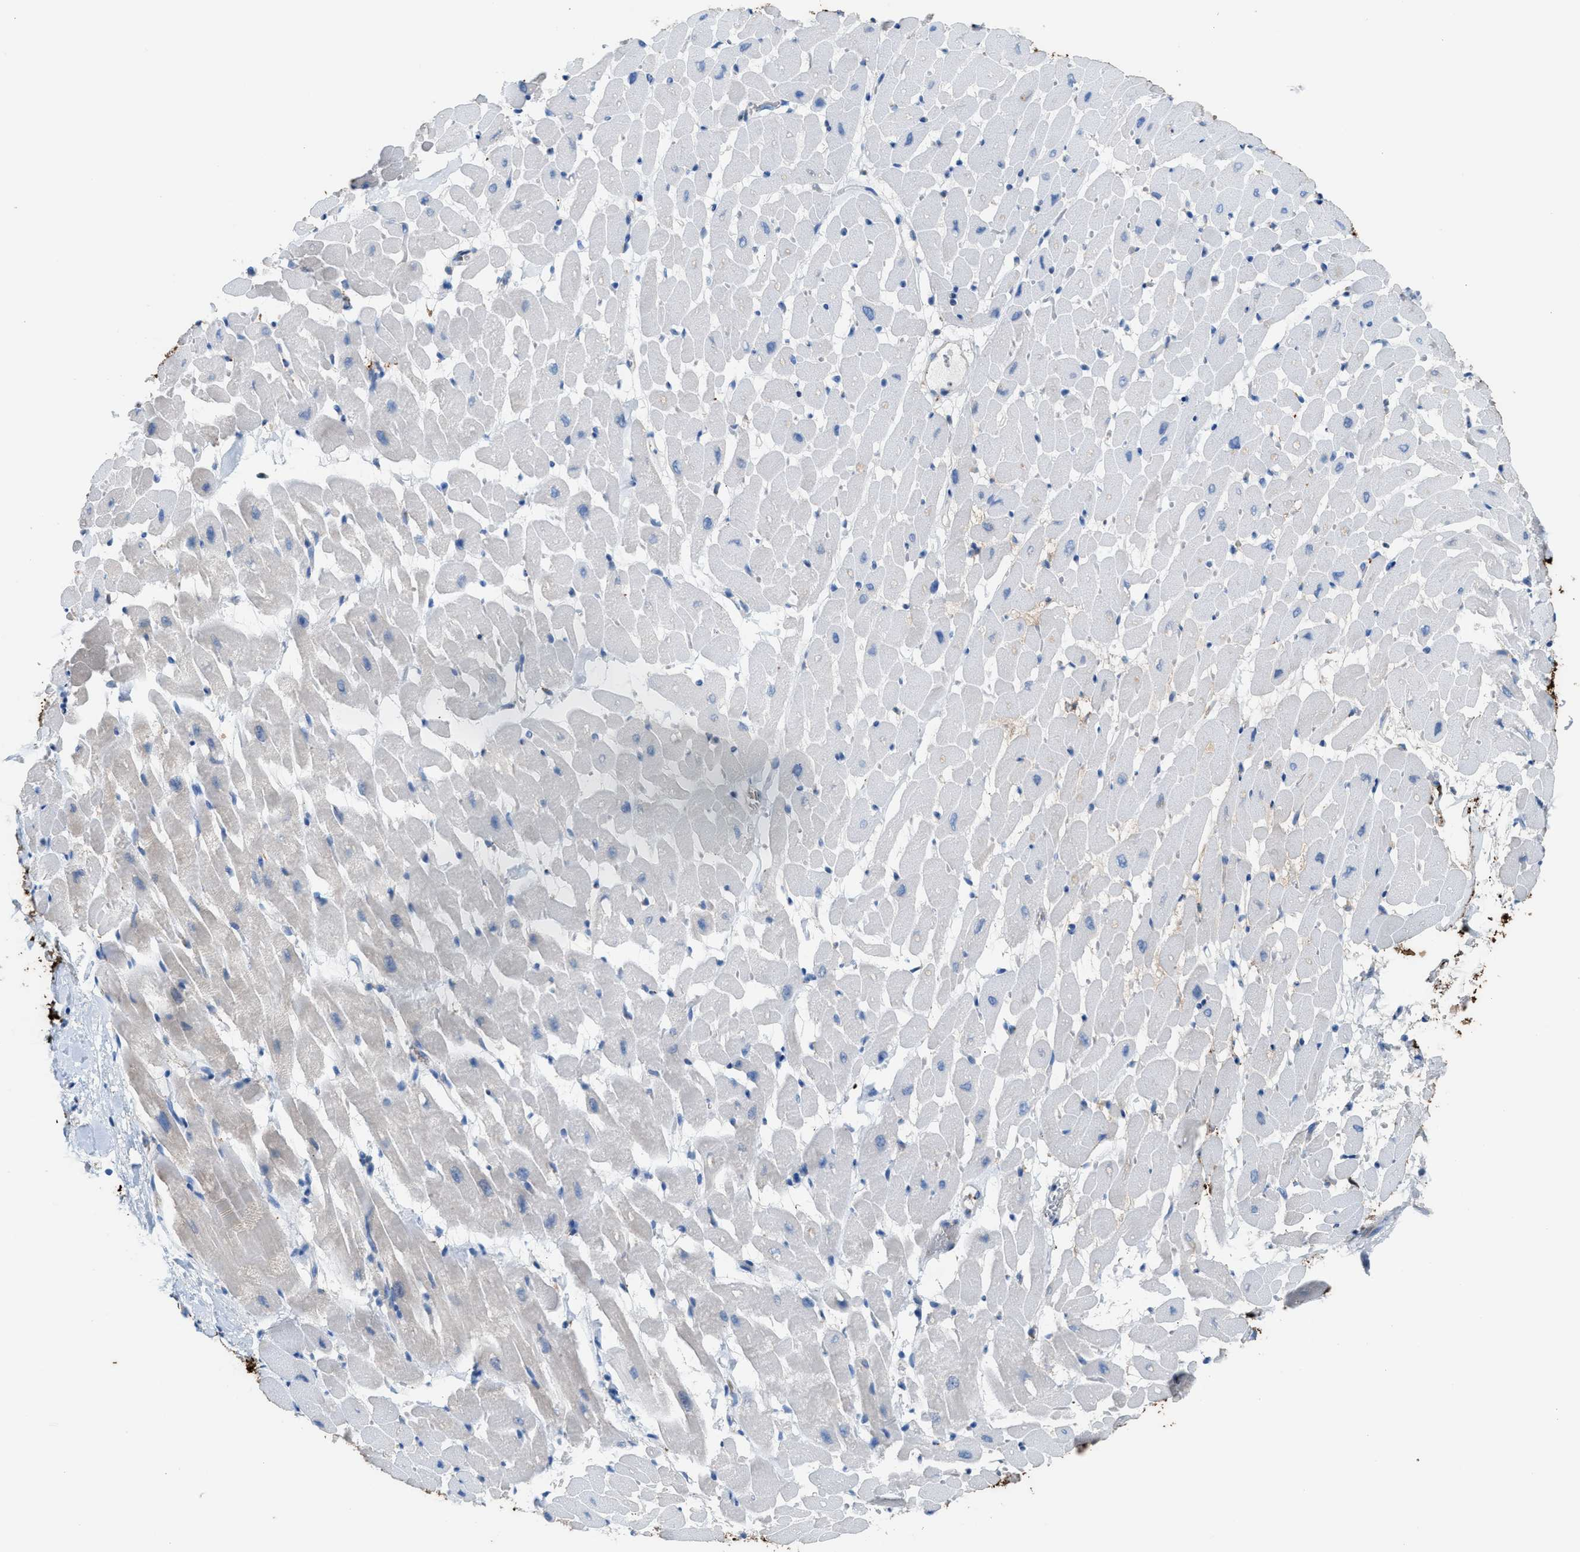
{"staining": {"intensity": "weak", "quantity": "<25%", "location": "cytoplasmic/membranous"}, "tissue": "heart muscle", "cell_type": "Cardiomyocytes", "image_type": "normal", "snomed": [{"axis": "morphology", "description": "Normal tissue, NOS"}, {"axis": "topography", "description": "Heart"}], "caption": "The image demonstrates no significant staining in cardiomyocytes of heart muscle. (DAB immunohistochemistry, high magnification).", "gene": "CA3", "patient": {"sex": "male", "age": 45}}